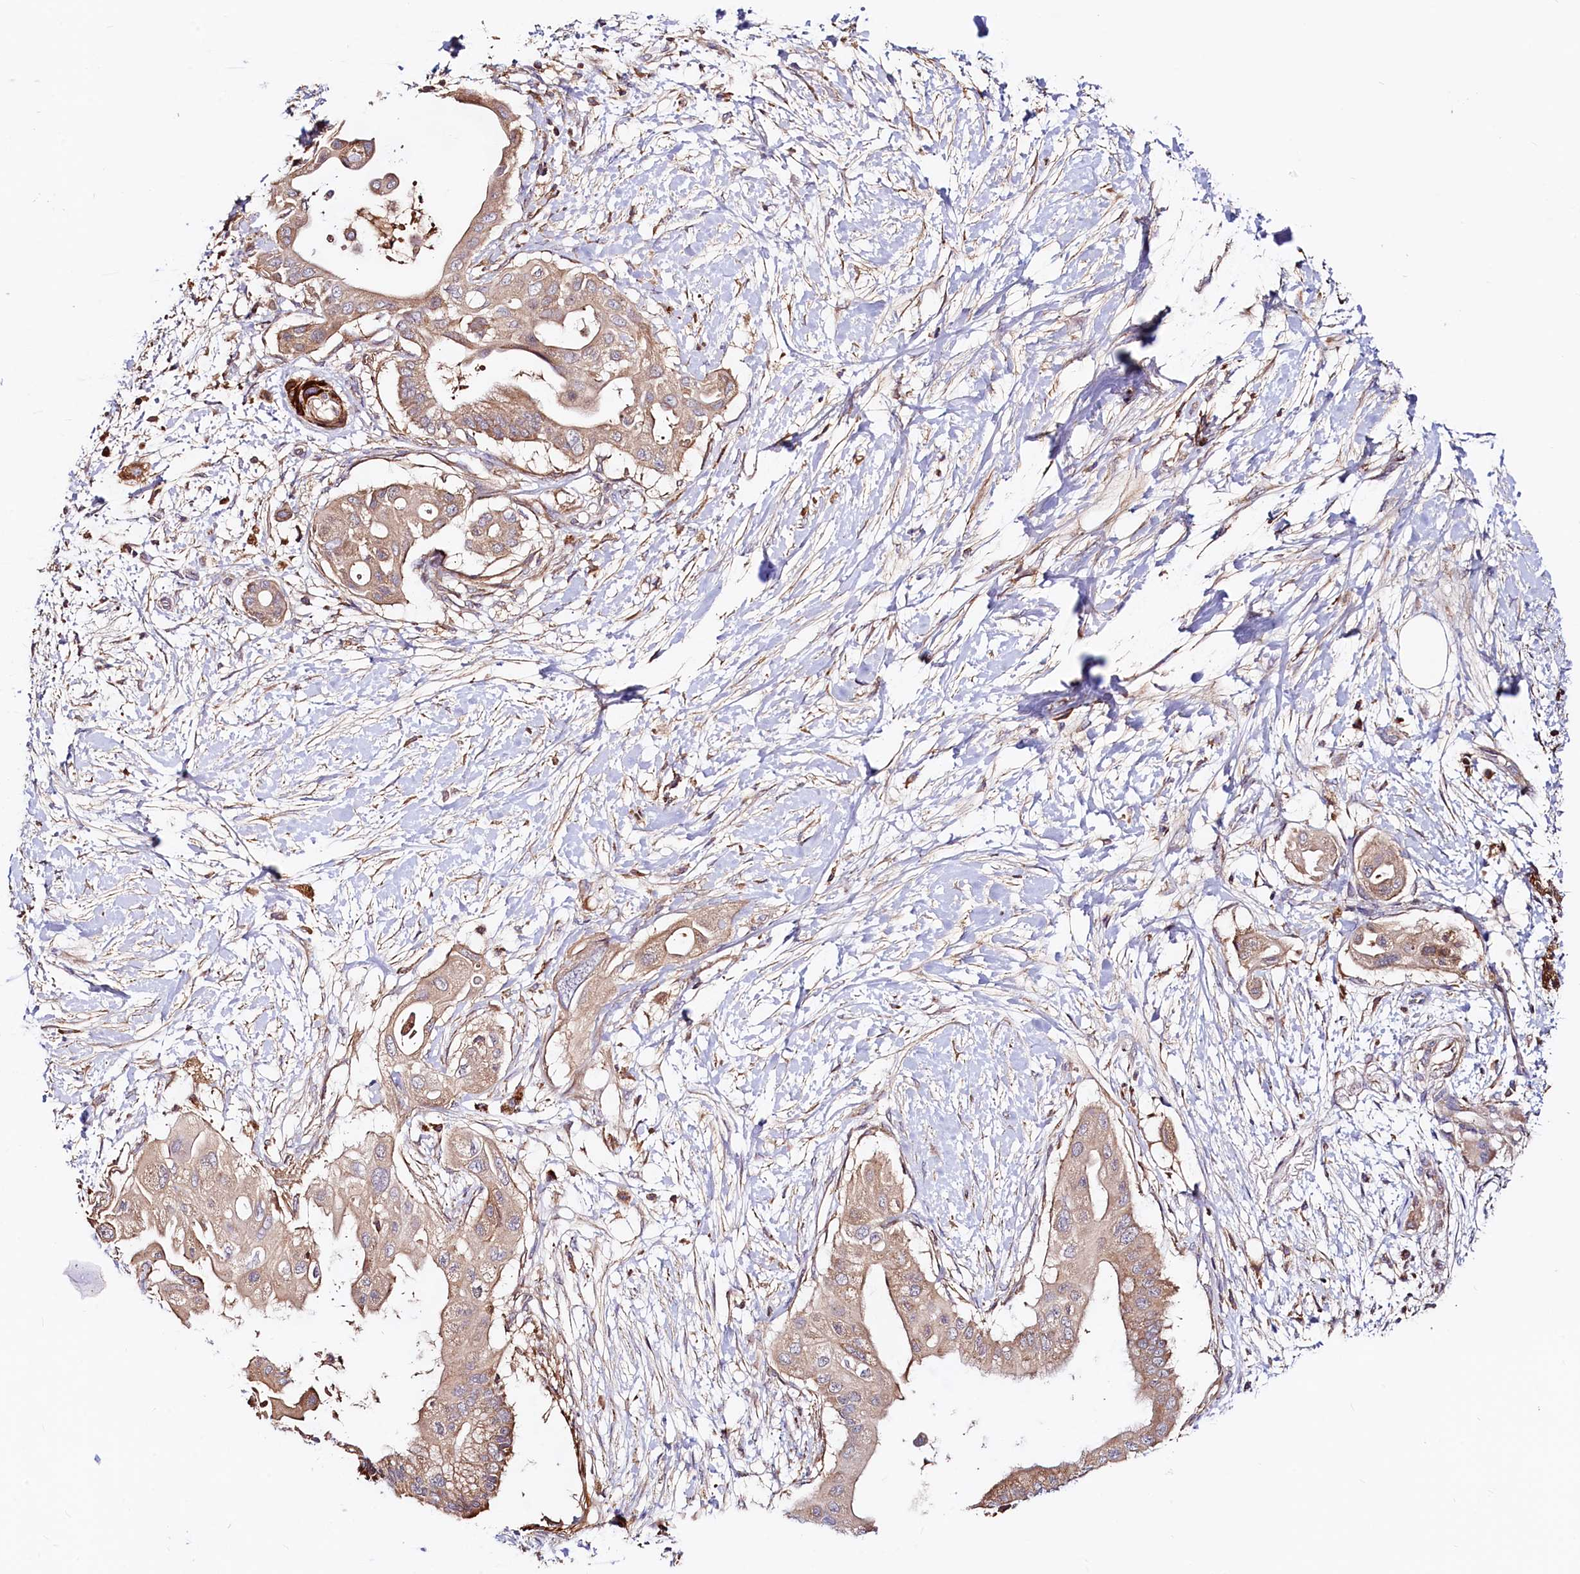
{"staining": {"intensity": "weak", "quantity": ">75%", "location": "cytoplasmic/membranous"}, "tissue": "pancreatic cancer", "cell_type": "Tumor cells", "image_type": "cancer", "snomed": [{"axis": "morphology", "description": "Adenocarcinoma, NOS"}, {"axis": "topography", "description": "Pancreas"}], "caption": "Protein analysis of pancreatic cancer tissue demonstrates weak cytoplasmic/membranous positivity in approximately >75% of tumor cells.", "gene": "CIAO3", "patient": {"sex": "male", "age": 68}}